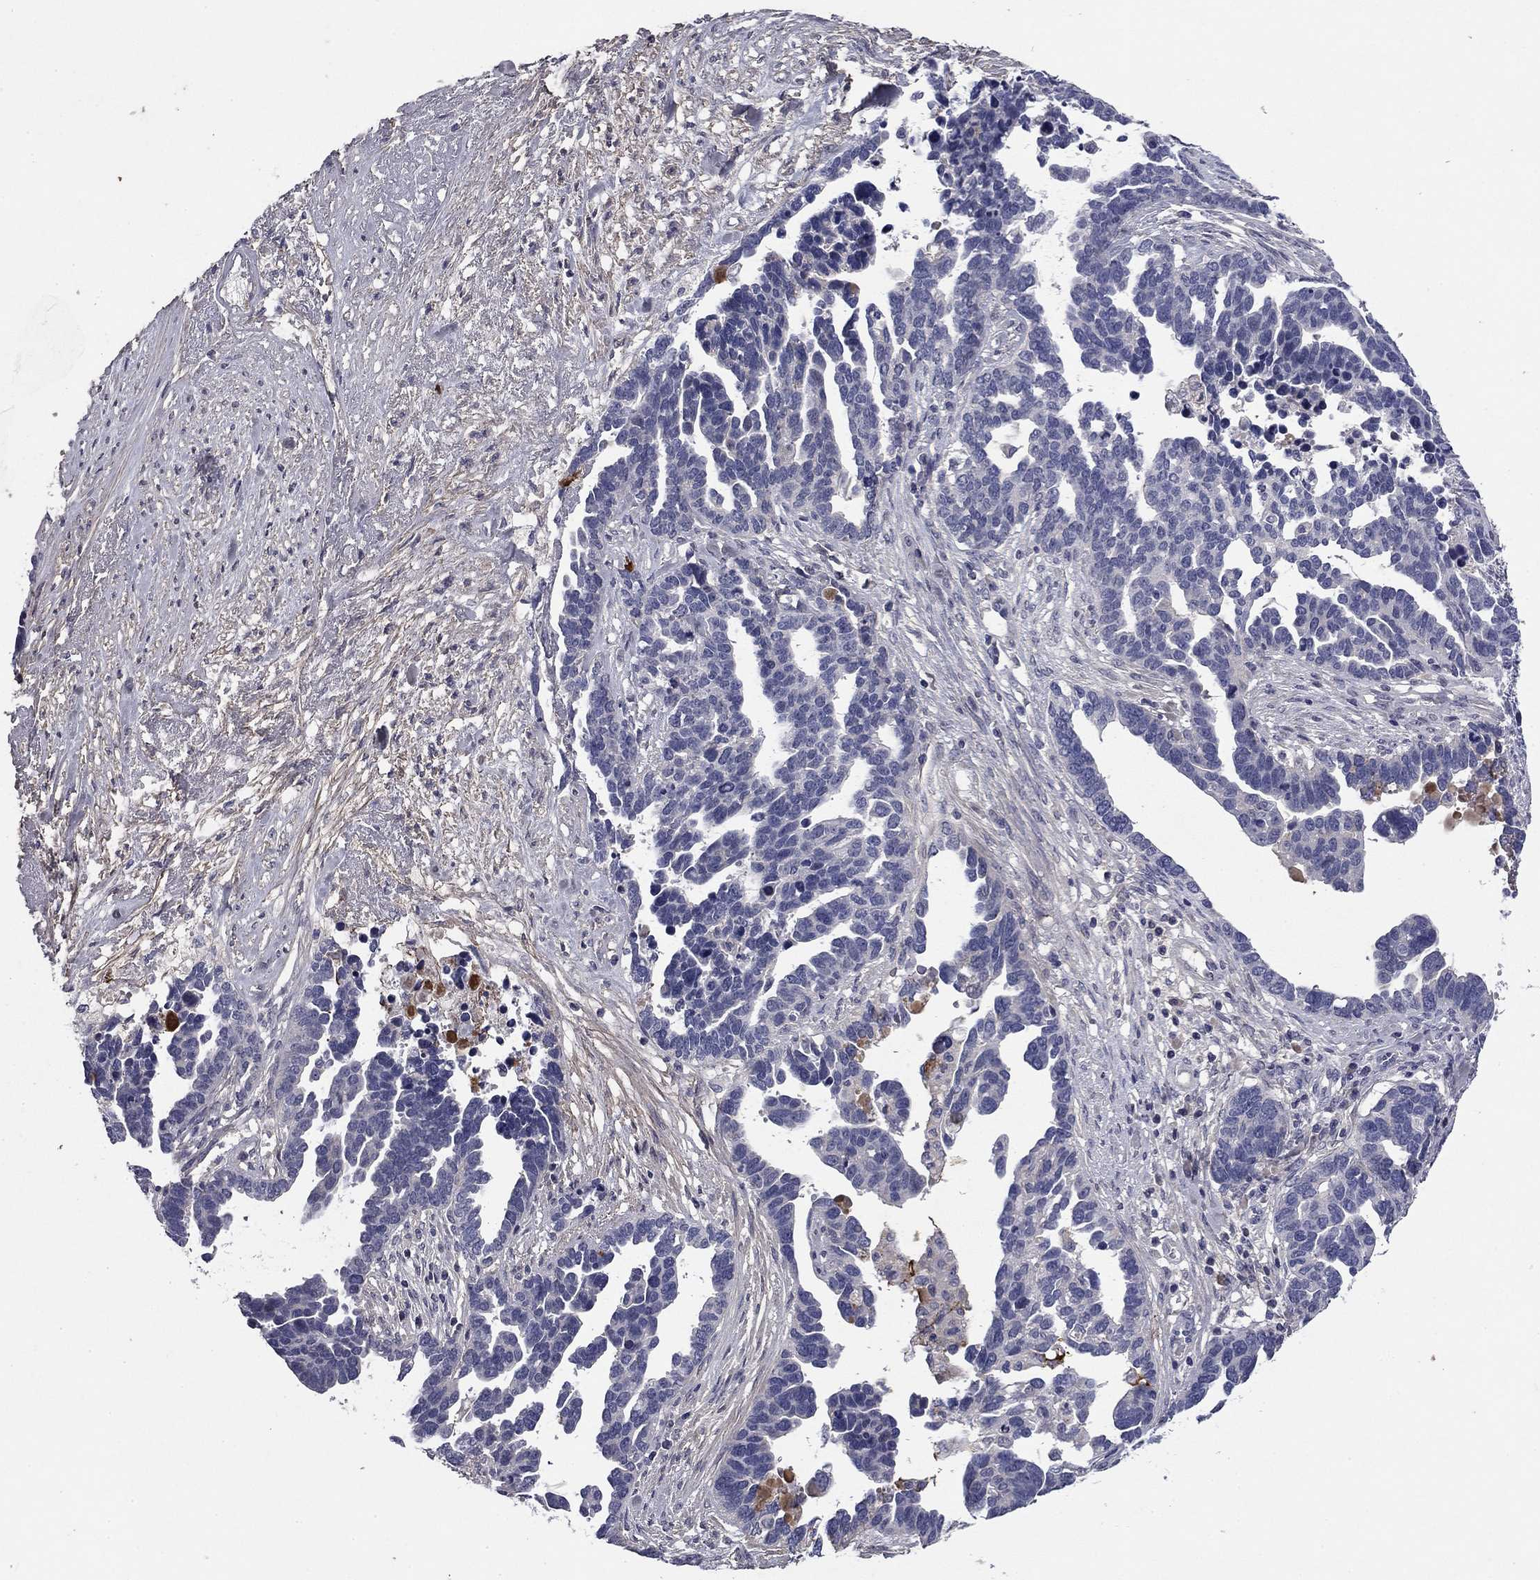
{"staining": {"intensity": "negative", "quantity": "none", "location": "none"}, "tissue": "ovarian cancer", "cell_type": "Tumor cells", "image_type": "cancer", "snomed": [{"axis": "morphology", "description": "Cystadenocarcinoma, serous, NOS"}, {"axis": "topography", "description": "Ovary"}], "caption": "A photomicrograph of ovarian cancer stained for a protein exhibits no brown staining in tumor cells.", "gene": "COL2A1", "patient": {"sex": "female", "age": 54}}